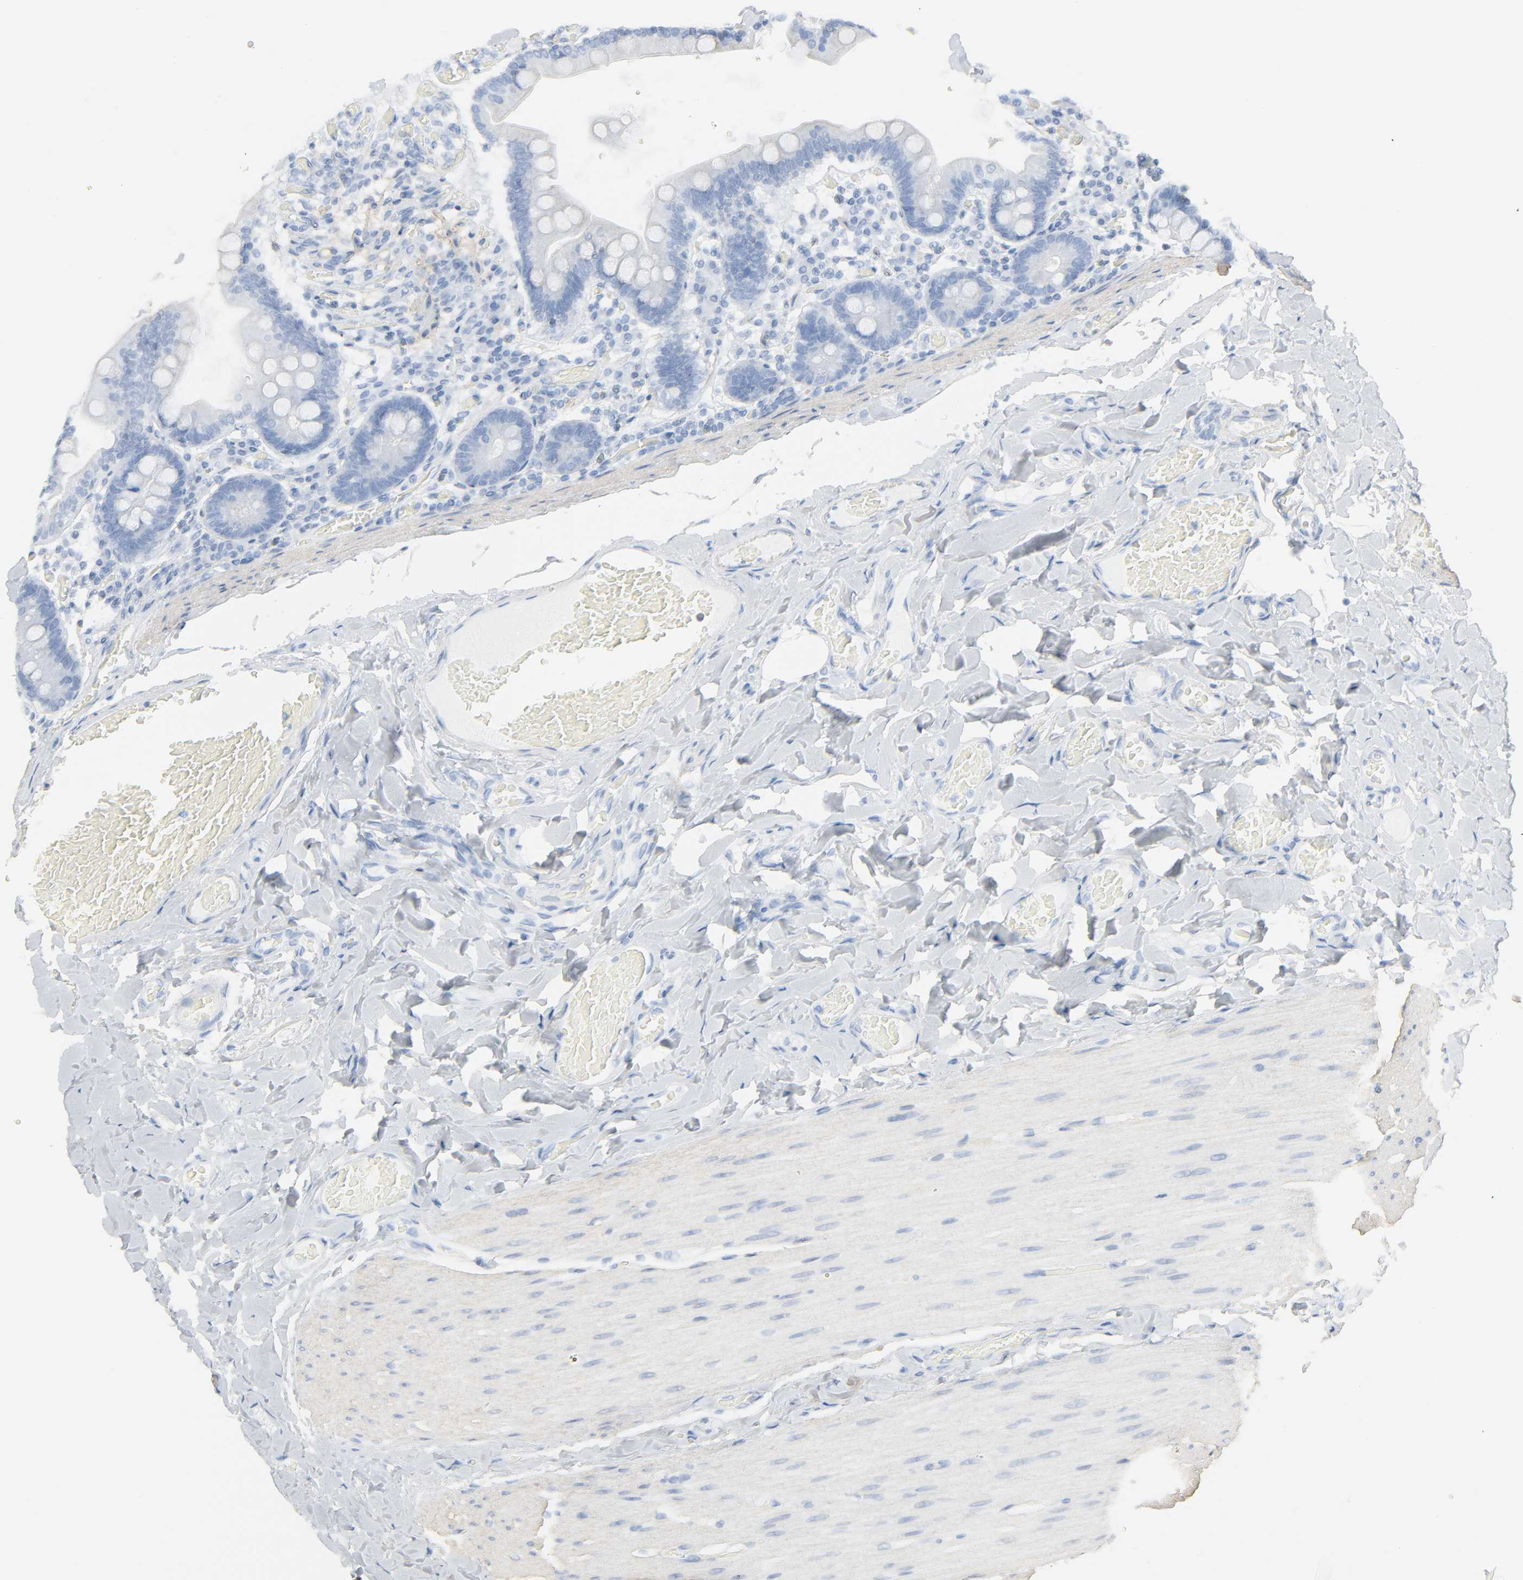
{"staining": {"intensity": "weak", "quantity": "<25%", "location": "cytoplasmic/membranous"}, "tissue": "duodenum", "cell_type": "Glandular cells", "image_type": "normal", "snomed": [{"axis": "morphology", "description": "Normal tissue, NOS"}, {"axis": "topography", "description": "Duodenum"}], "caption": "Immunohistochemical staining of normal human duodenum demonstrates no significant expression in glandular cells. The staining is performed using DAB (3,3'-diaminobenzidine) brown chromogen with nuclei counter-stained in using hematoxylin.", "gene": "ZBTB16", "patient": {"sex": "male", "age": 66}}